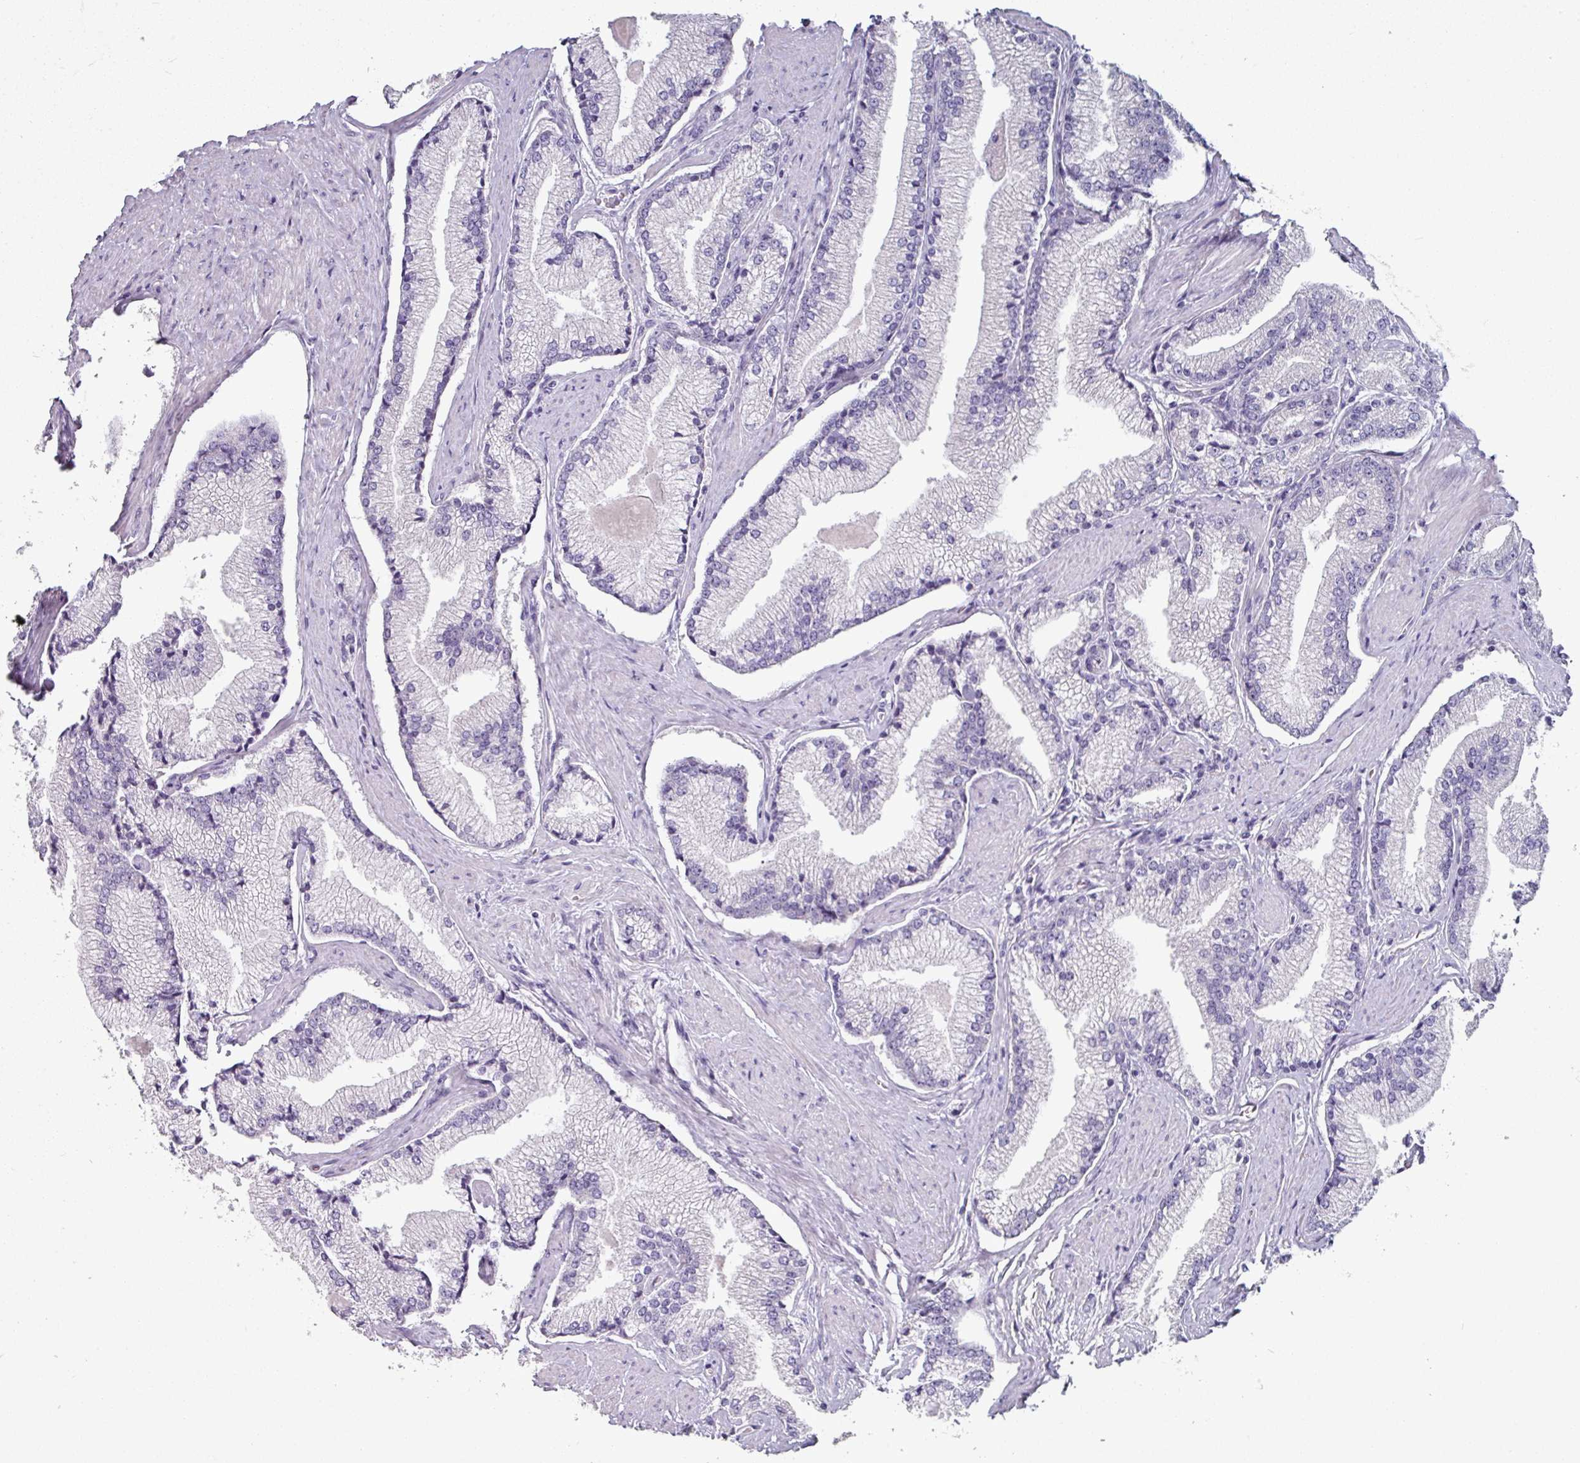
{"staining": {"intensity": "negative", "quantity": "none", "location": "none"}, "tissue": "prostate cancer", "cell_type": "Tumor cells", "image_type": "cancer", "snomed": [{"axis": "morphology", "description": "Adenocarcinoma, High grade"}, {"axis": "topography", "description": "Prostate"}], "caption": "An immunohistochemistry (IHC) histopathology image of prostate cancer (adenocarcinoma (high-grade)) is shown. There is no staining in tumor cells of prostate cancer (adenocarcinoma (high-grade)).", "gene": "SLC17A7", "patient": {"sex": "male", "age": 67}}